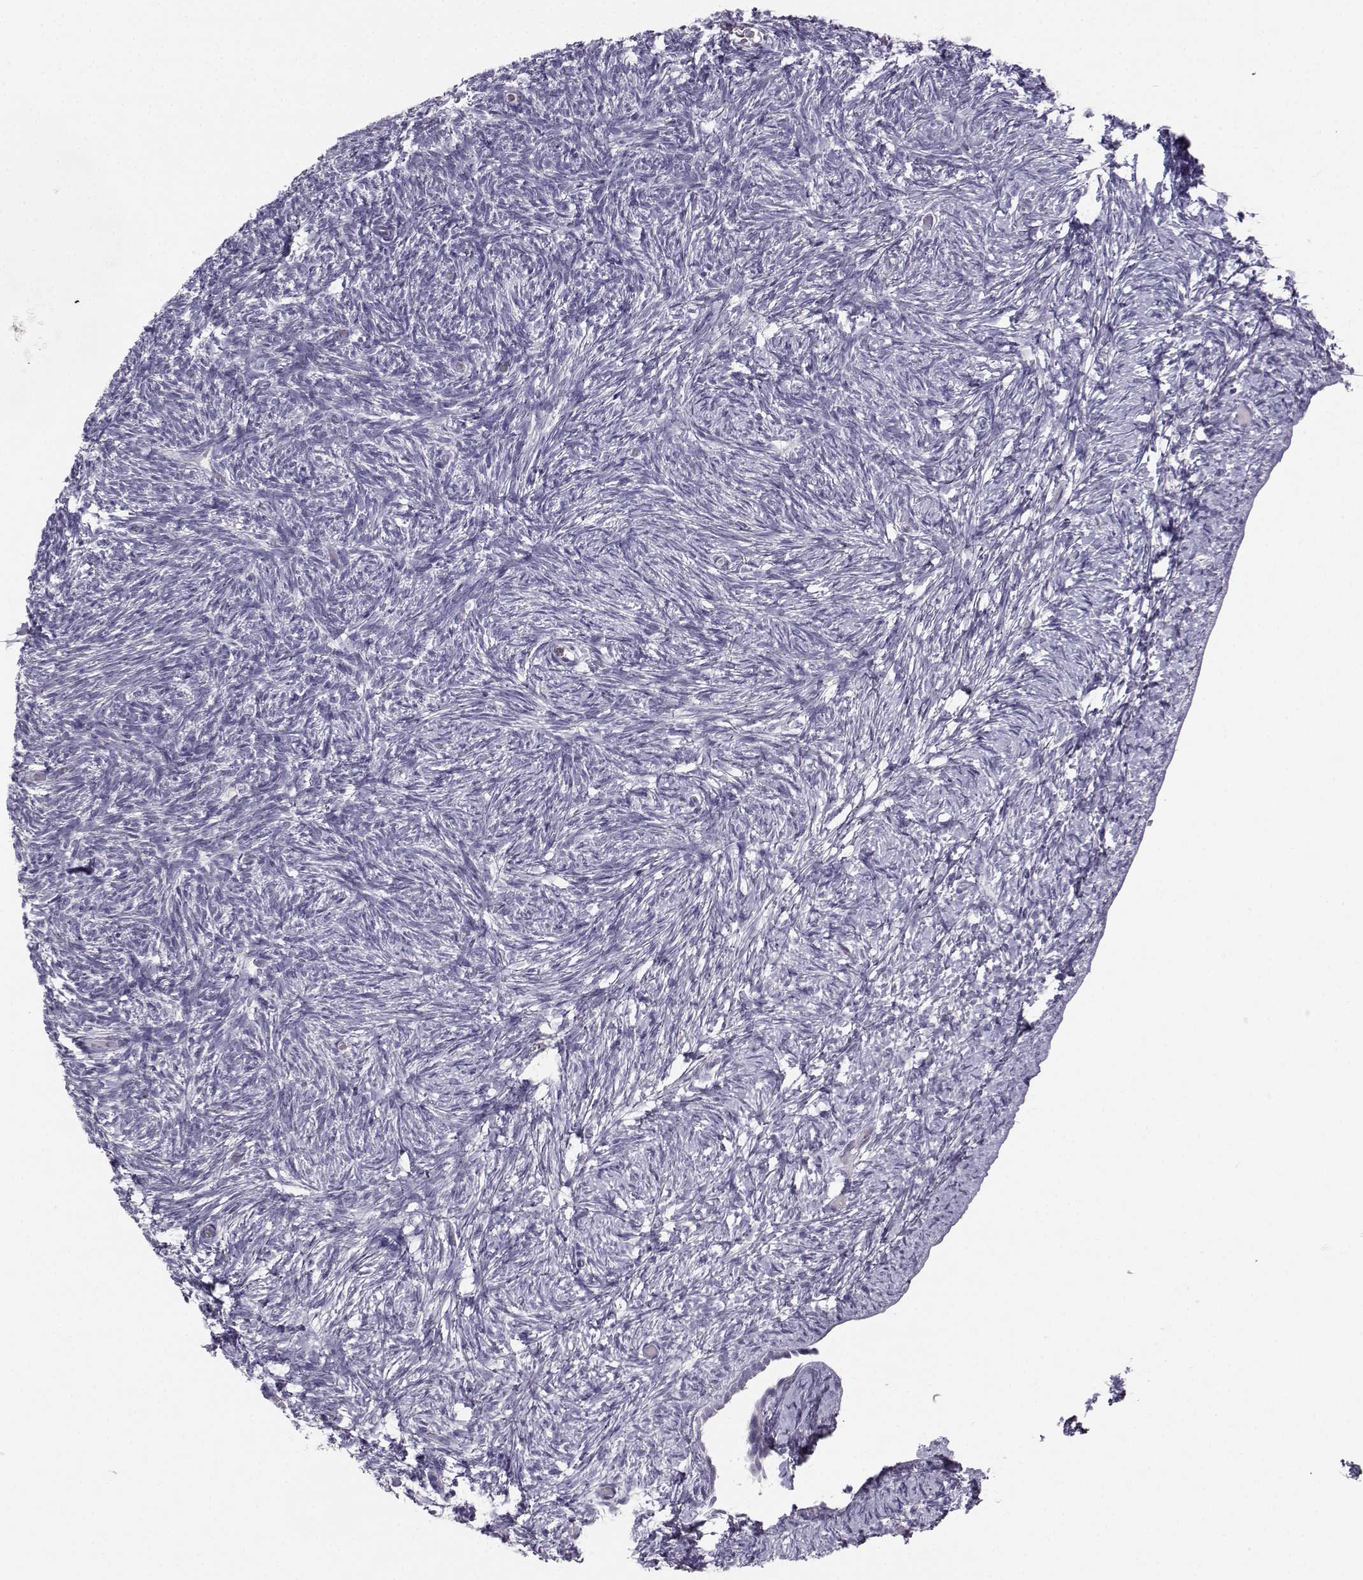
{"staining": {"intensity": "negative", "quantity": "none", "location": "none"}, "tissue": "ovary", "cell_type": "Follicle cells", "image_type": "normal", "snomed": [{"axis": "morphology", "description": "Normal tissue, NOS"}, {"axis": "topography", "description": "Ovary"}], "caption": "Follicle cells are negative for protein expression in unremarkable human ovary. Brightfield microscopy of immunohistochemistry (IHC) stained with DAB (brown) and hematoxylin (blue), captured at high magnification.", "gene": "MROH7", "patient": {"sex": "female", "age": 39}}